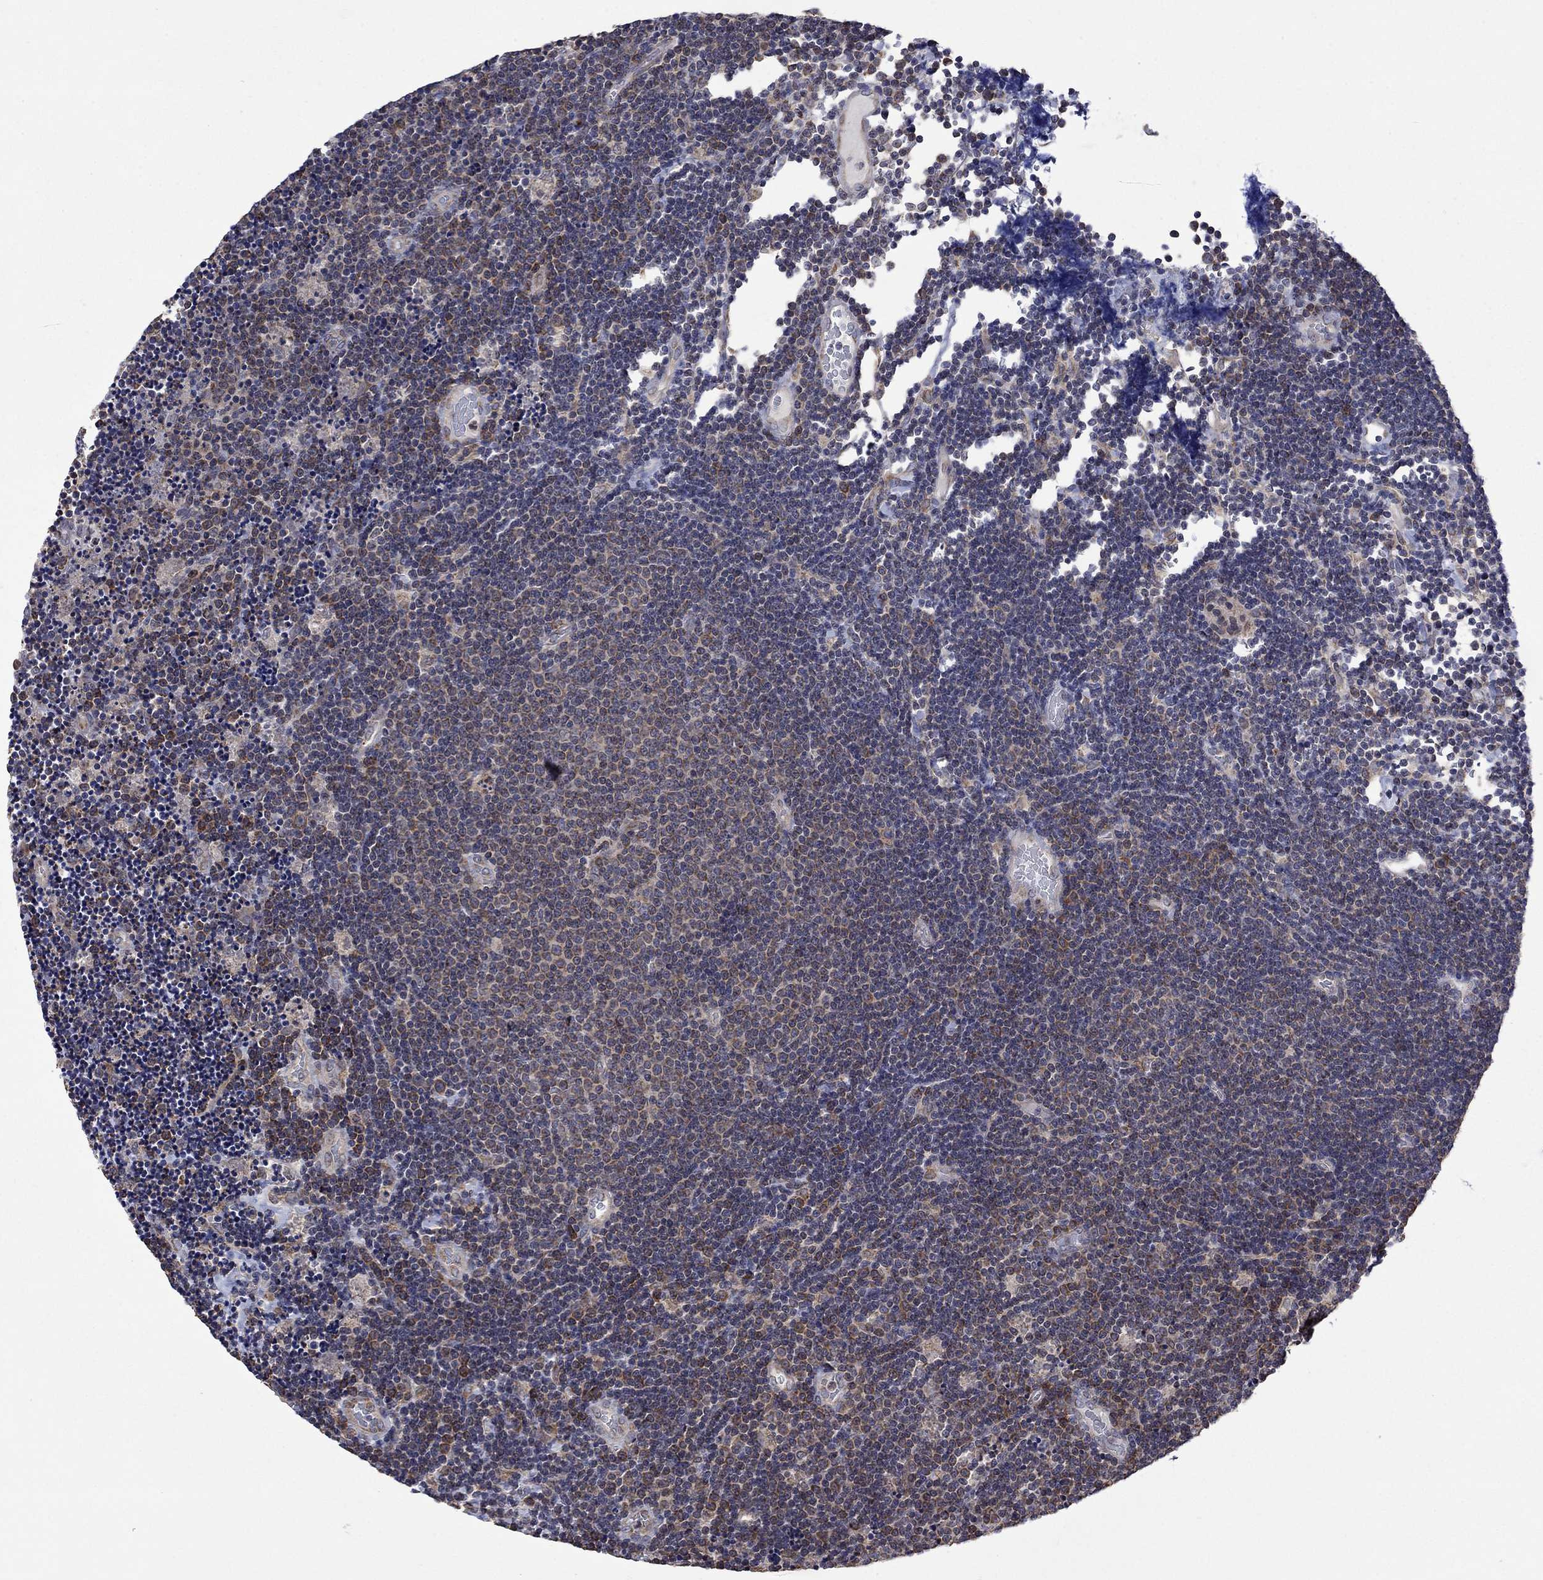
{"staining": {"intensity": "moderate", "quantity": "25%-75%", "location": "cytoplasmic/membranous"}, "tissue": "lymphoma", "cell_type": "Tumor cells", "image_type": "cancer", "snomed": [{"axis": "morphology", "description": "Malignant lymphoma, non-Hodgkin's type, Low grade"}, {"axis": "topography", "description": "Brain"}], "caption": "Moderate cytoplasmic/membranous staining for a protein is seen in approximately 25%-75% of tumor cells of malignant lymphoma, non-Hodgkin's type (low-grade) using IHC.", "gene": "FURIN", "patient": {"sex": "female", "age": 66}}